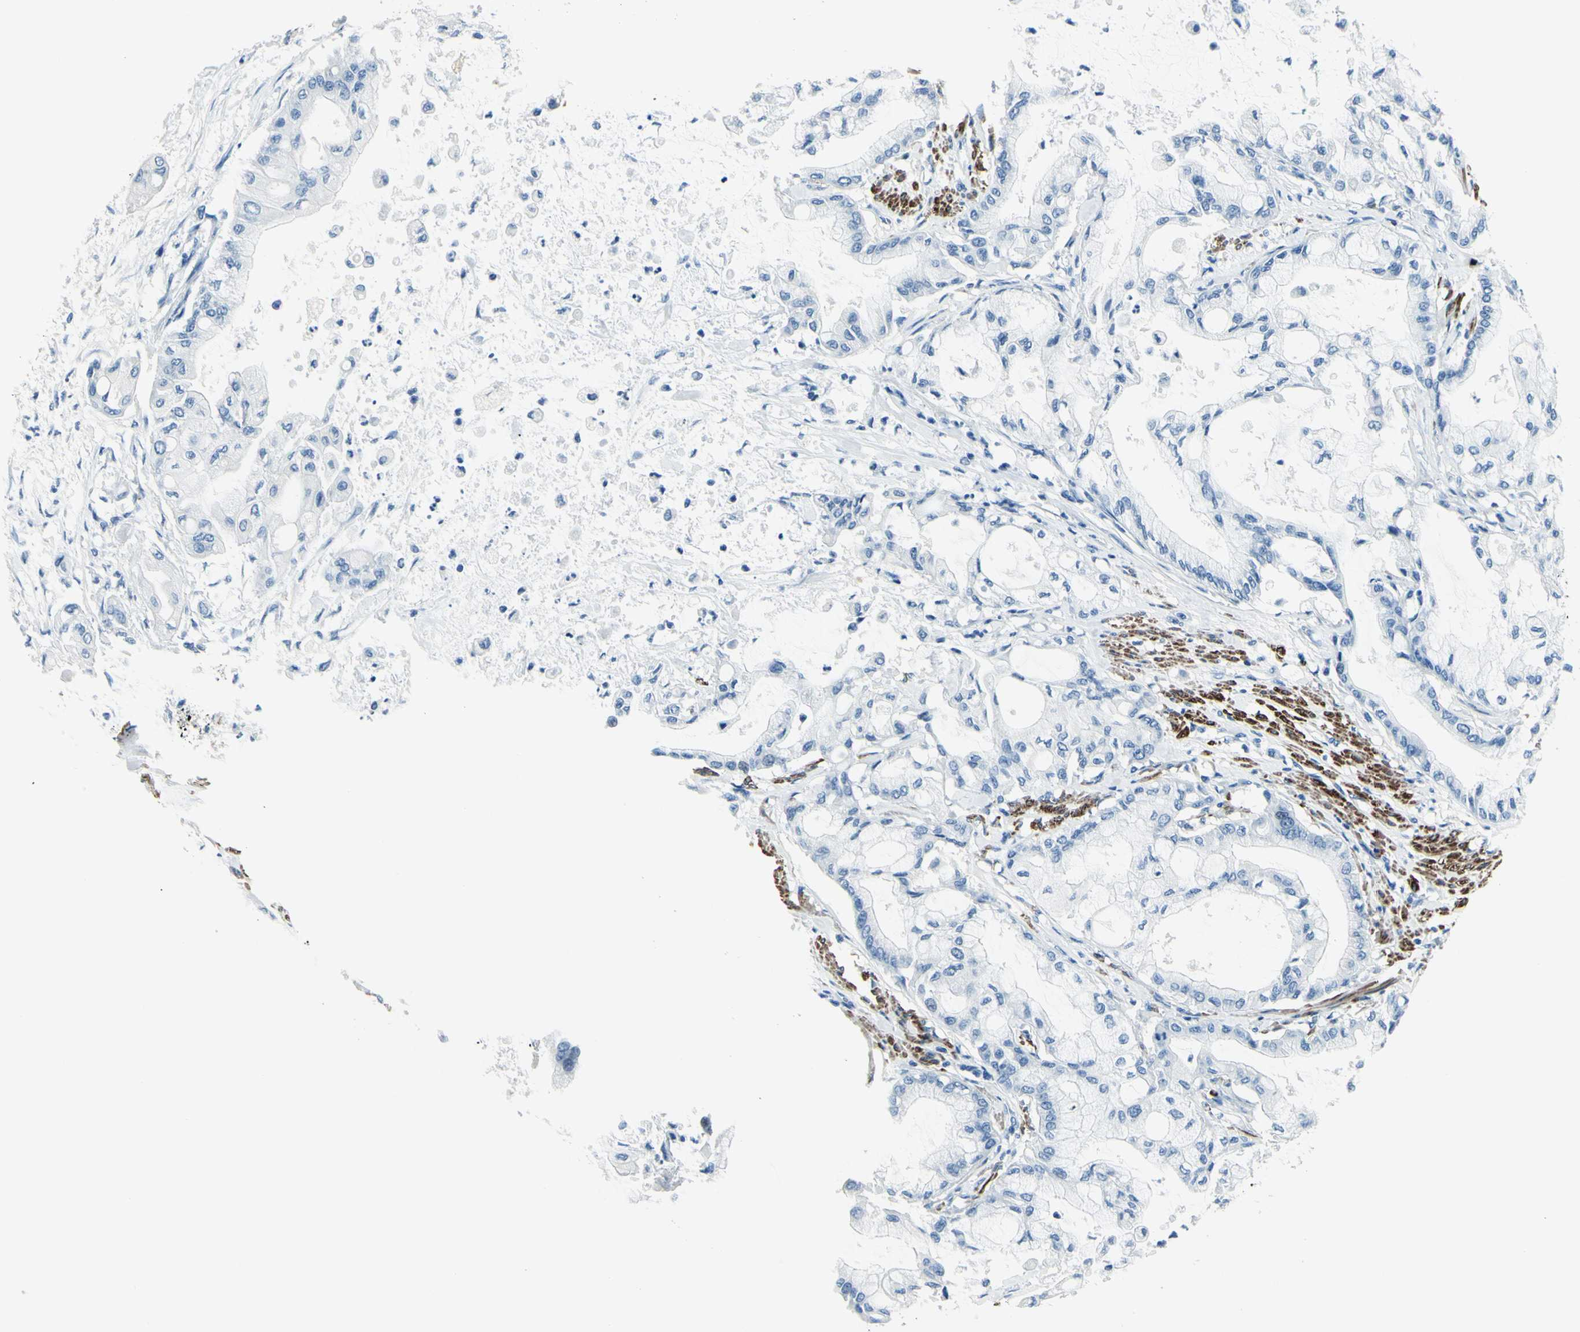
{"staining": {"intensity": "negative", "quantity": "none", "location": "none"}, "tissue": "pancreatic cancer", "cell_type": "Tumor cells", "image_type": "cancer", "snomed": [{"axis": "morphology", "description": "Adenocarcinoma, NOS"}, {"axis": "morphology", "description": "Adenocarcinoma, metastatic, NOS"}, {"axis": "topography", "description": "Lymph node"}, {"axis": "topography", "description": "Pancreas"}, {"axis": "topography", "description": "Duodenum"}], "caption": "Tumor cells show no significant protein staining in pancreatic metastatic adenocarcinoma. (Brightfield microscopy of DAB (3,3'-diaminobenzidine) immunohistochemistry at high magnification).", "gene": "CDH15", "patient": {"sex": "female", "age": 64}}